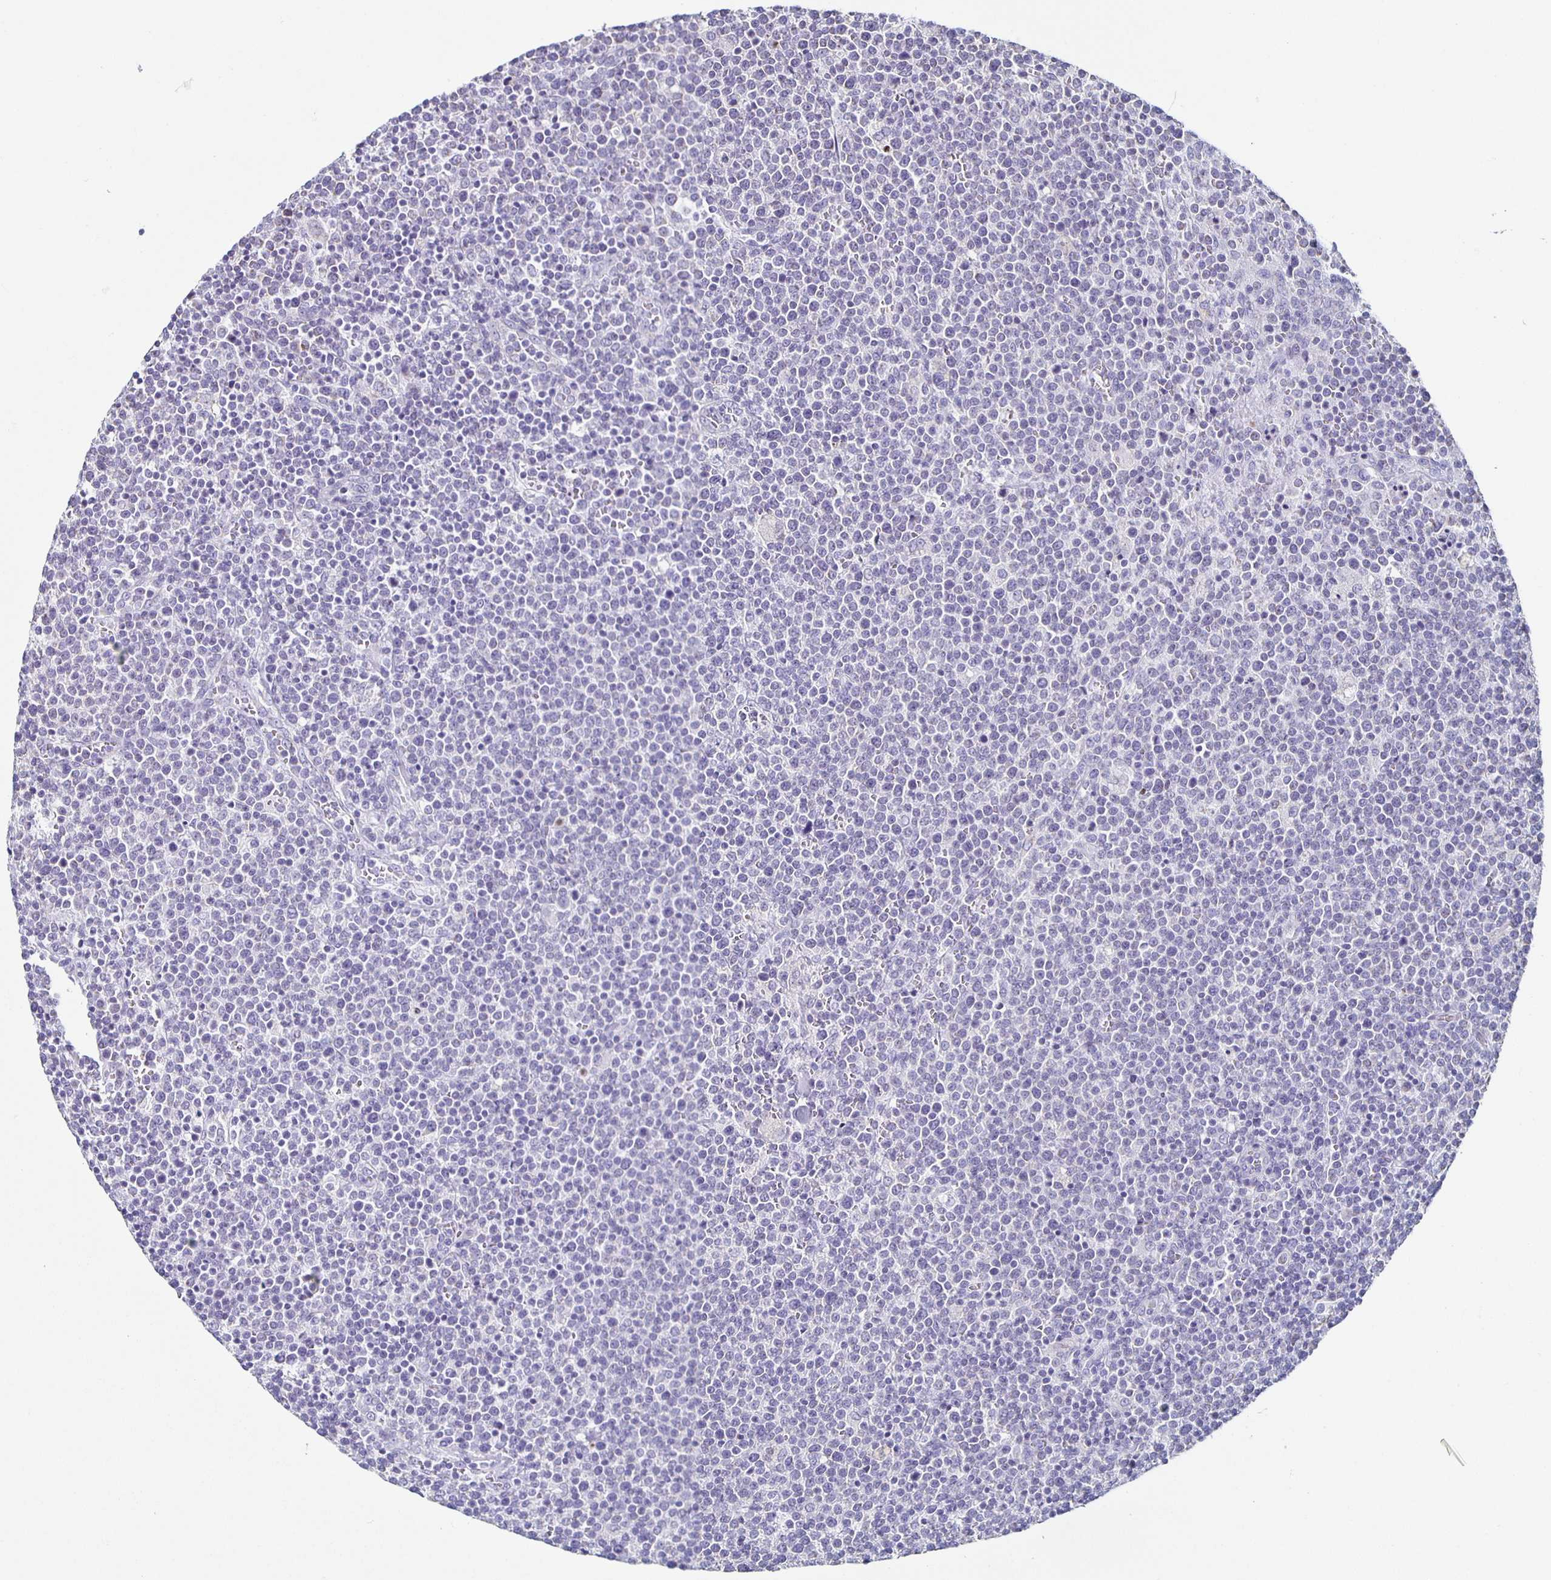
{"staining": {"intensity": "negative", "quantity": "none", "location": "none"}, "tissue": "lymphoma", "cell_type": "Tumor cells", "image_type": "cancer", "snomed": [{"axis": "morphology", "description": "Malignant lymphoma, non-Hodgkin's type, High grade"}, {"axis": "topography", "description": "Lymph node"}], "caption": "Lymphoma was stained to show a protein in brown. There is no significant staining in tumor cells.", "gene": "TPPP", "patient": {"sex": "male", "age": 61}}